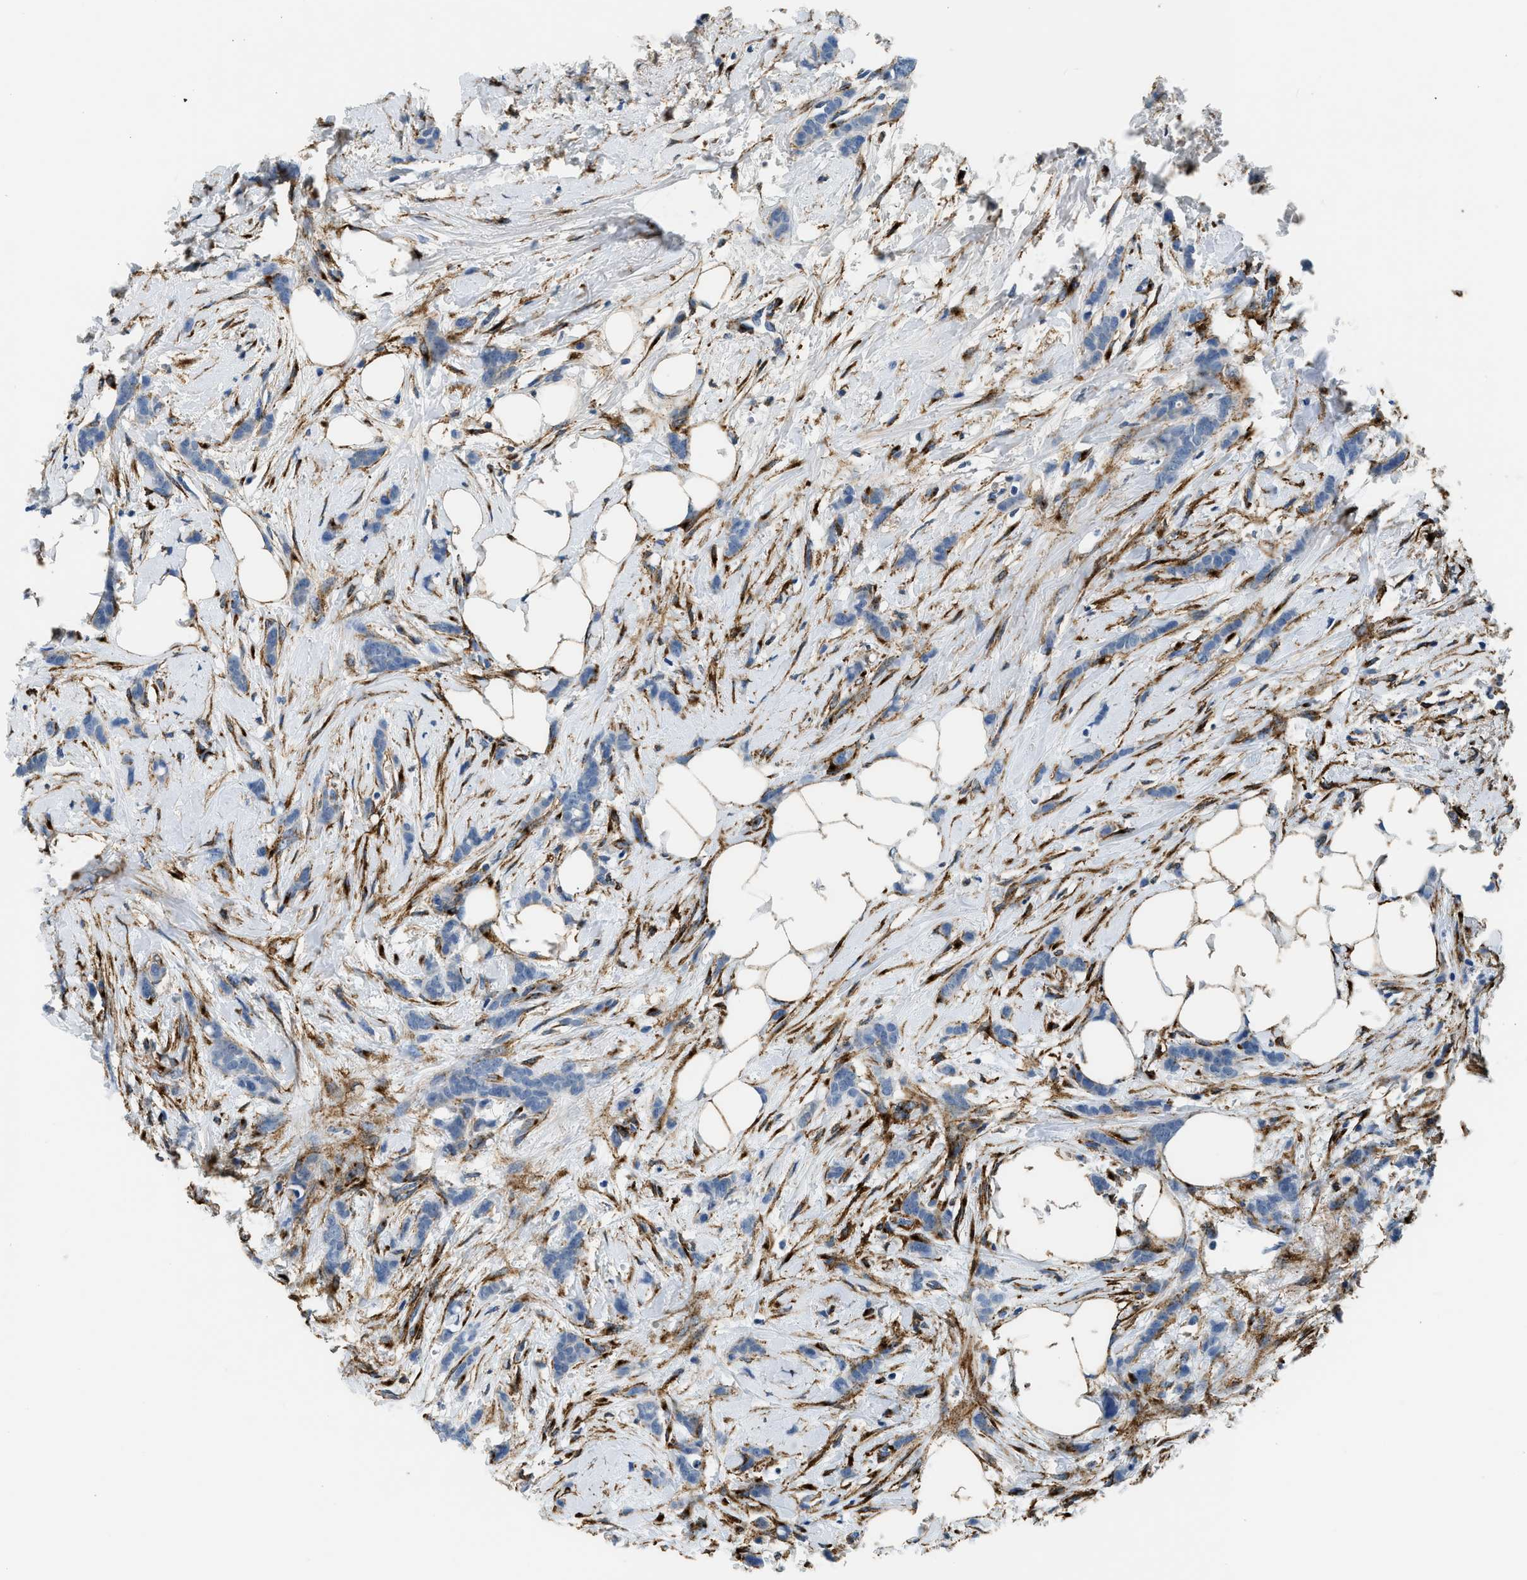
{"staining": {"intensity": "negative", "quantity": "none", "location": "none"}, "tissue": "breast cancer", "cell_type": "Tumor cells", "image_type": "cancer", "snomed": [{"axis": "morphology", "description": "Lobular carcinoma, in situ"}, {"axis": "morphology", "description": "Lobular carcinoma"}, {"axis": "topography", "description": "Breast"}], "caption": "High magnification brightfield microscopy of lobular carcinoma (breast) stained with DAB (brown) and counterstained with hematoxylin (blue): tumor cells show no significant expression.", "gene": "LRP1", "patient": {"sex": "female", "age": 41}}